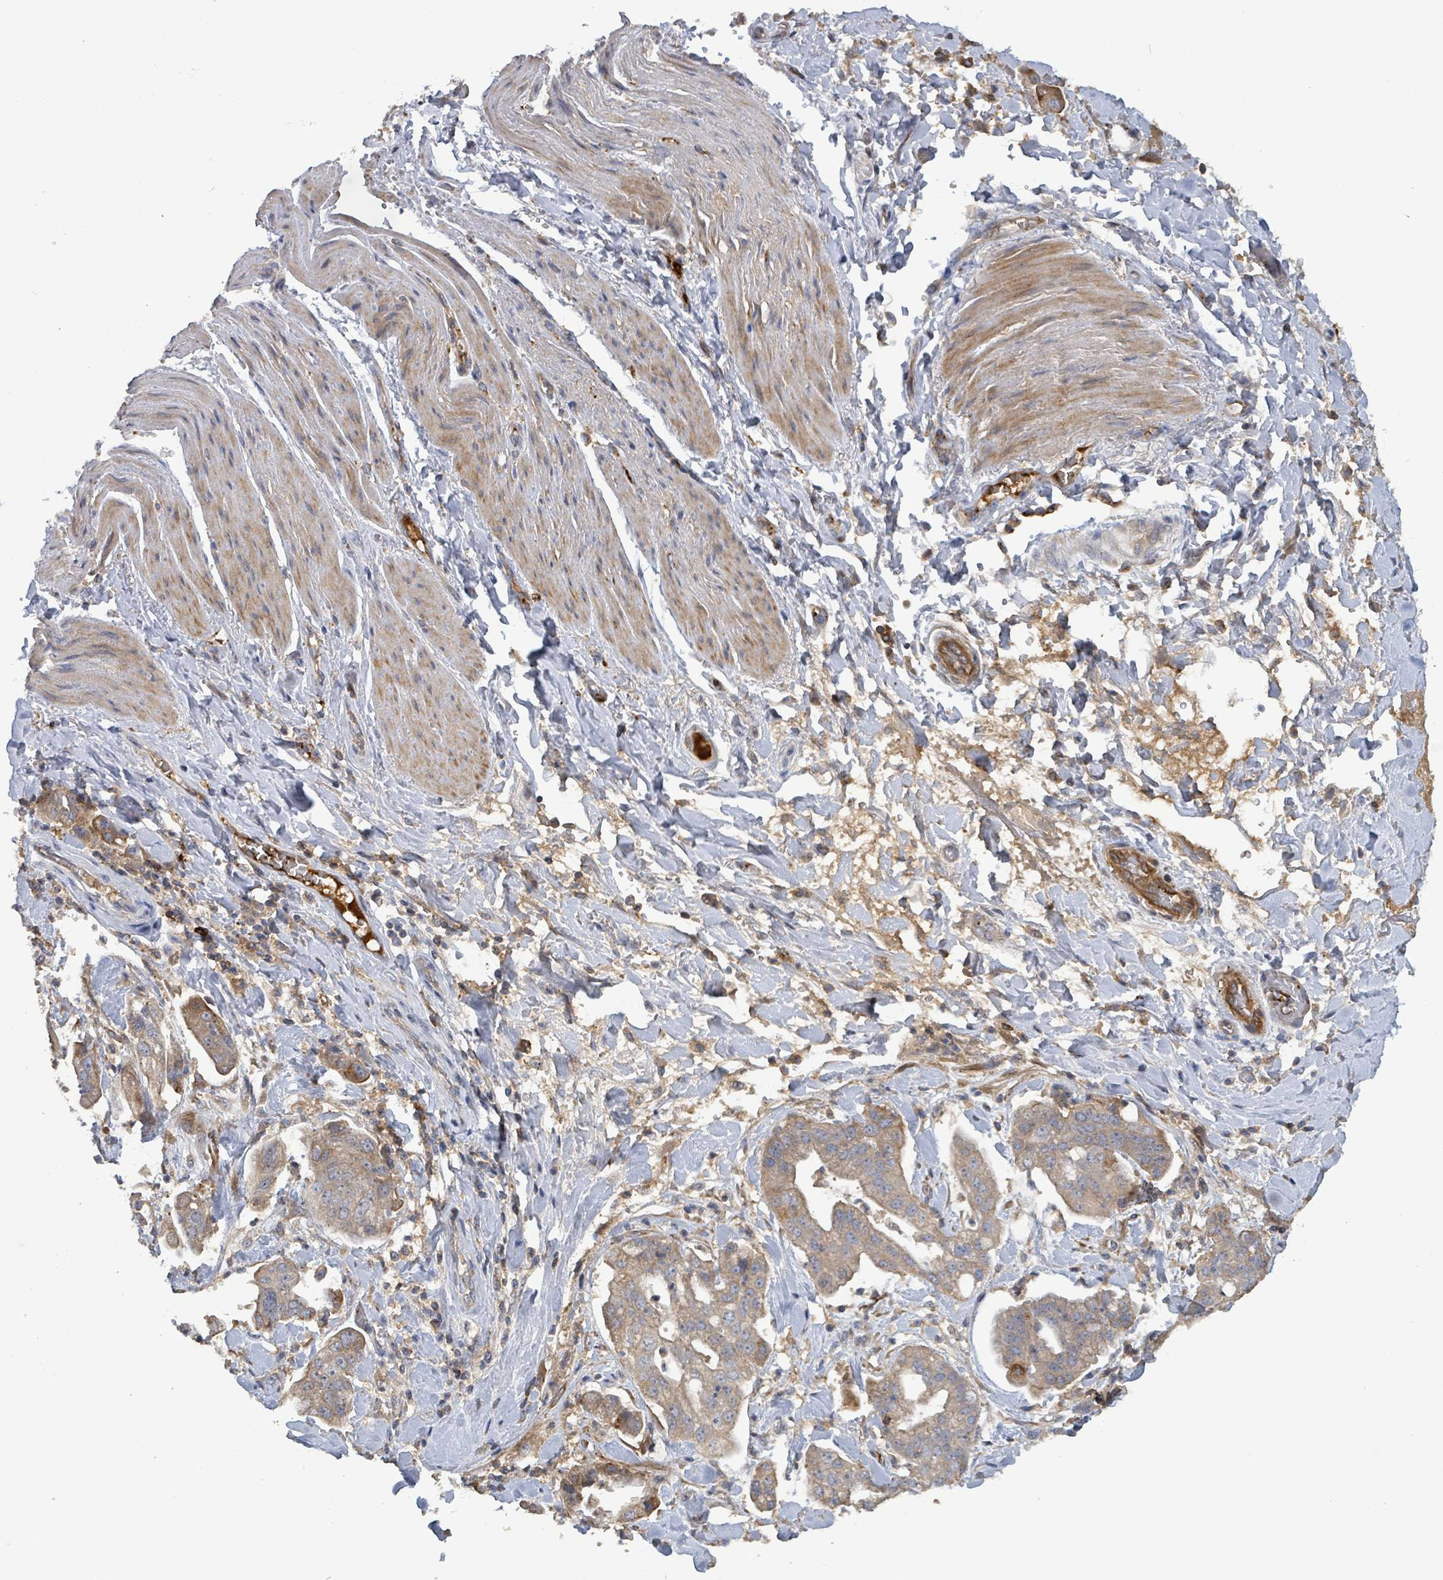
{"staining": {"intensity": "weak", "quantity": ">75%", "location": "cytoplasmic/membranous"}, "tissue": "stomach cancer", "cell_type": "Tumor cells", "image_type": "cancer", "snomed": [{"axis": "morphology", "description": "Adenocarcinoma, NOS"}, {"axis": "topography", "description": "Stomach"}], "caption": "Adenocarcinoma (stomach) was stained to show a protein in brown. There is low levels of weak cytoplasmic/membranous staining in about >75% of tumor cells. Nuclei are stained in blue.", "gene": "PLAAT1", "patient": {"sex": "male", "age": 62}}